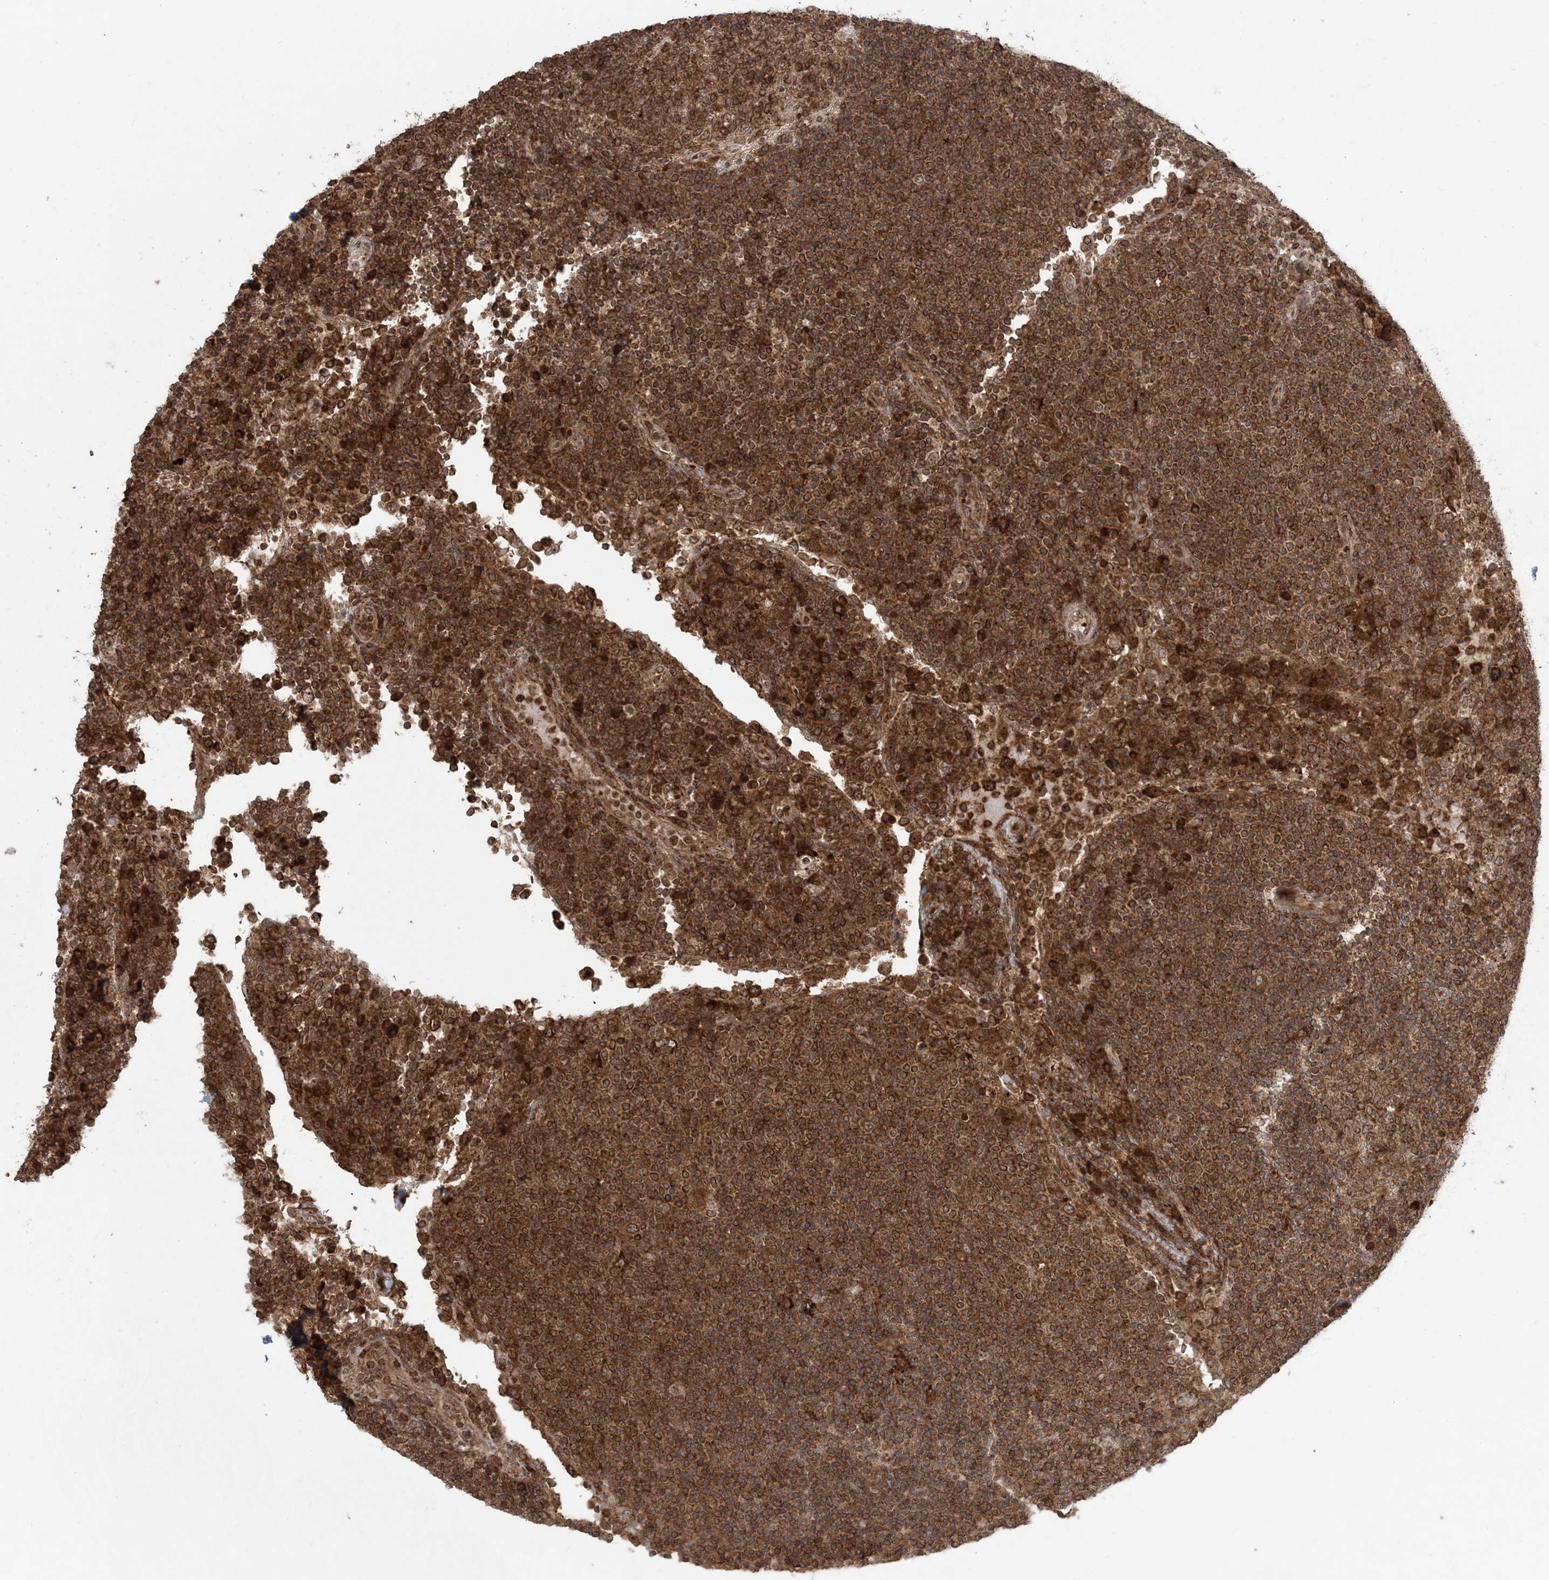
{"staining": {"intensity": "moderate", "quantity": ">75%", "location": "cytoplasmic/membranous,nuclear"}, "tissue": "lymph node", "cell_type": "Germinal center cells", "image_type": "normal", "snomed": [{"axis": "morphology", "description": "Normal tissue, NOS"}, {"axis": "topography", "description": "Lymph node"}], "caption": "A brown stain labels moderate cytoplasmic/membranous,nuclear positivity of a protein in germinal center cells of unremarkable human lymph node. (Stains: DAB (3,3'-diaminobenzidine) in brown, nuclei in blue, Microscopy: brightfield microscopy at high magnification).", "gene": "DDX19B", "patient": {"sex": "female", "age": 53}}